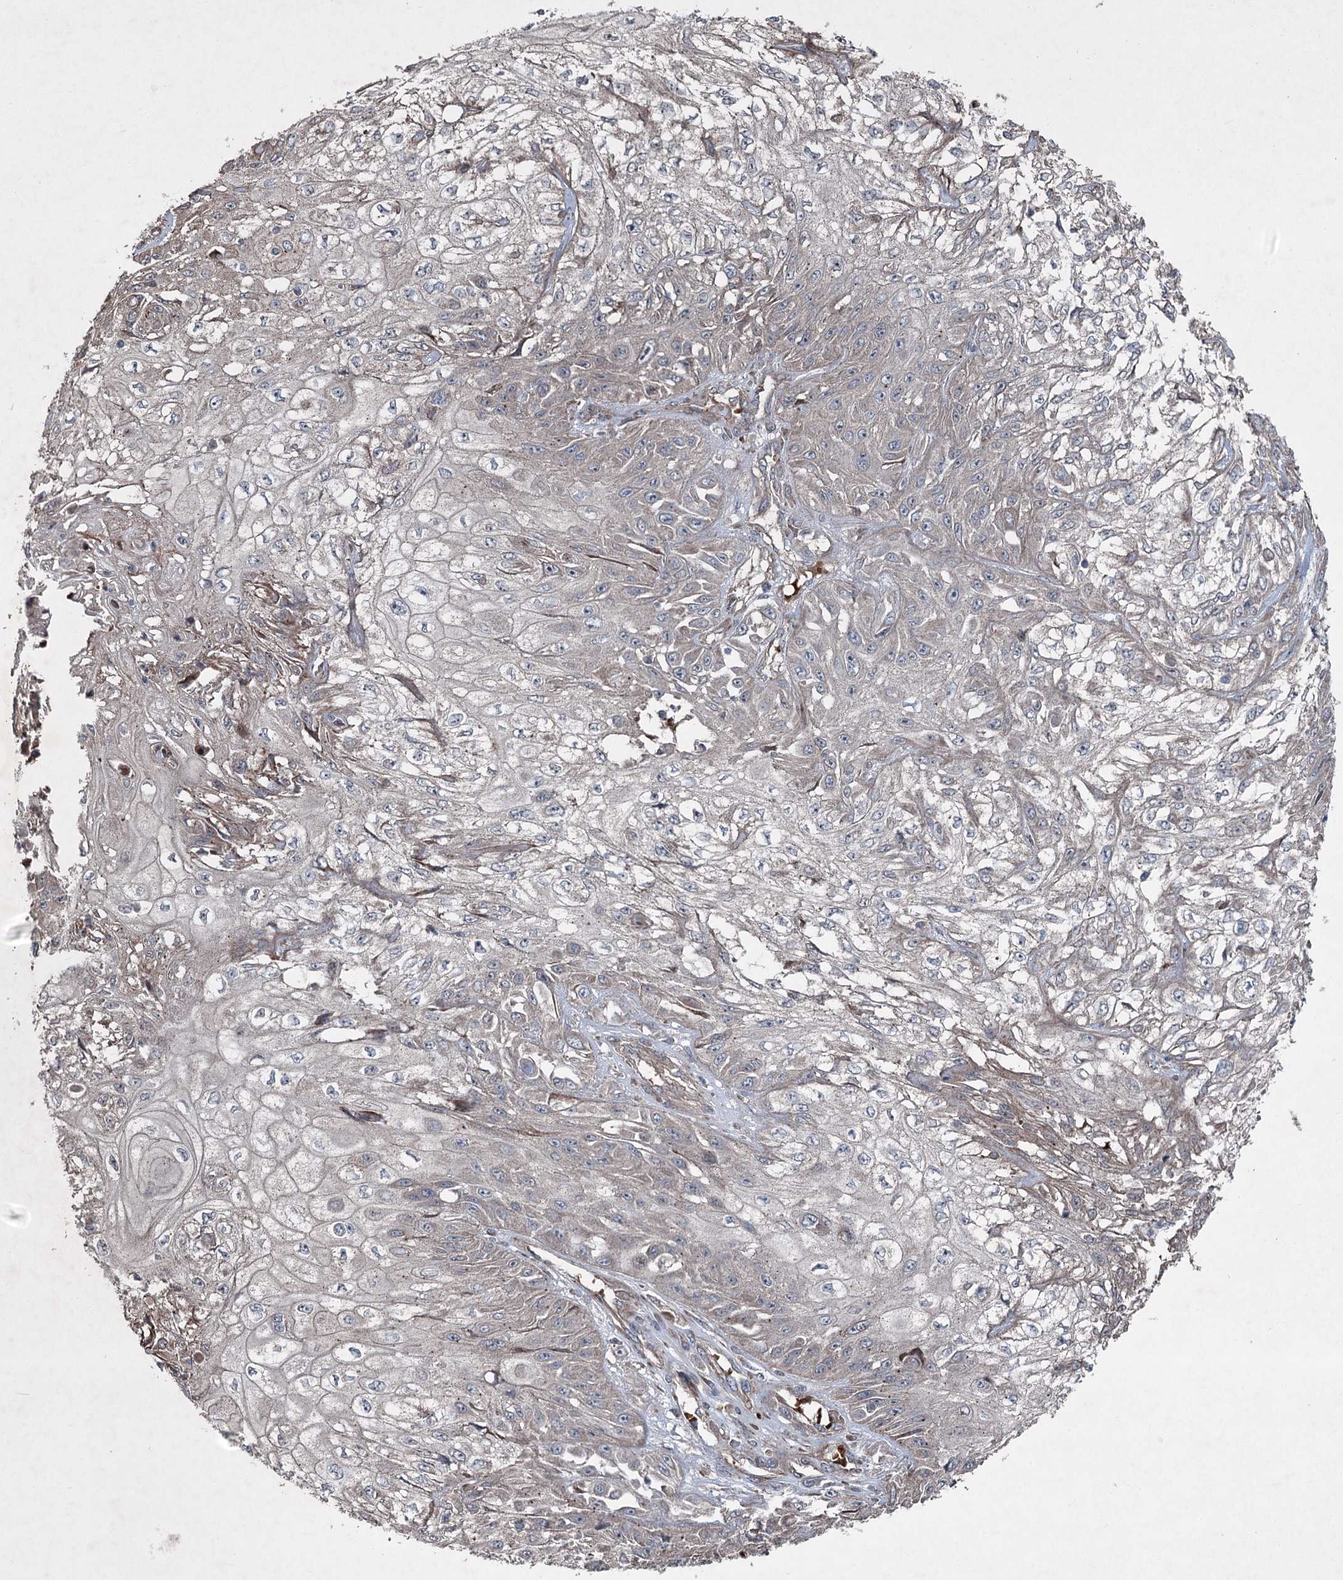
{"staining": {"intensity": "negative", "quantity": "none", "location": "none"}, "tissue": "skin cancer", "cell_type": "Tumor cells", "image_type": "cancer", "snomed": [{"axis": "morphology", "description": "Squamous cell carcinoma, NOS"}, {"axis": "morphology", "description": "Squamous cell carcinoma, metastatic, NOS"}, {"axis": "topography", "description": "Skin"}, {"axis": "topography", "description": "Lymph node"}], "caption": "DAB immunohistochemical staining of squamous cell carcinoma (skin) demonstrates no significant expression in tumor cells.", "gene": "SERINC5", "patient": {"sex": "male", "age": 75}}